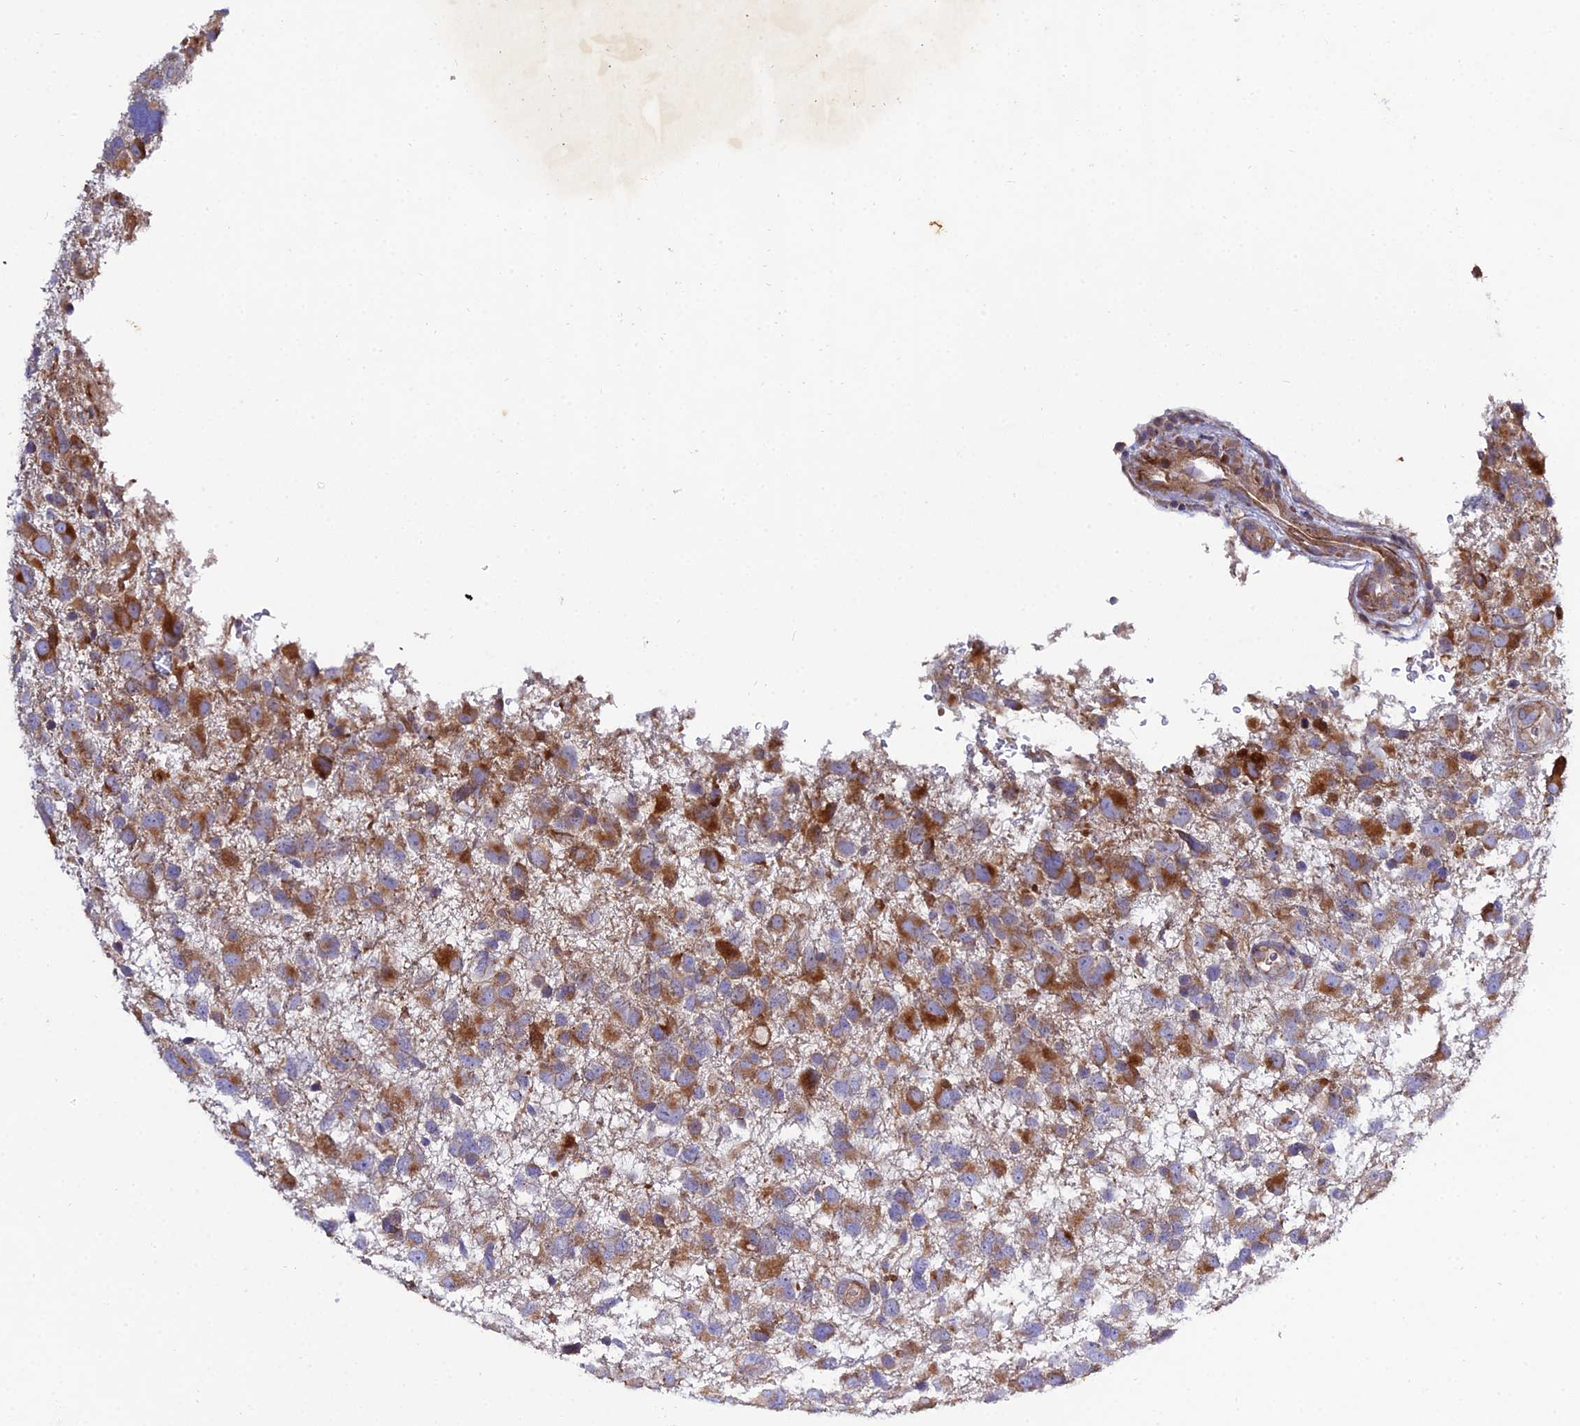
{"staining": {"intensity": "moderate", "quantity": ">75%", "location": "cytoplasmic/membranous"}, "tissue": "glioma", "cell_type": "Tumor cells", "image_type": "cancer", "snomed": [{"axis": "morphology", "description": "Glioma, malignant, High grade"}, {"axis": "topography", "description": "Brain"}], "caption": "DAB (3,3'-diaminobenzidine) immunohistochemical staining of glioma exhibits moderate cytoplasmic/membranous protein positivity in about >75% of tumor cells. (DAB (3,3'-diaminobenzidine) IHC, brown staining for protein, blue staining for nuclei).", "gene": "ARL6IP1", "patient": {"sex": "male", "age": 61}}